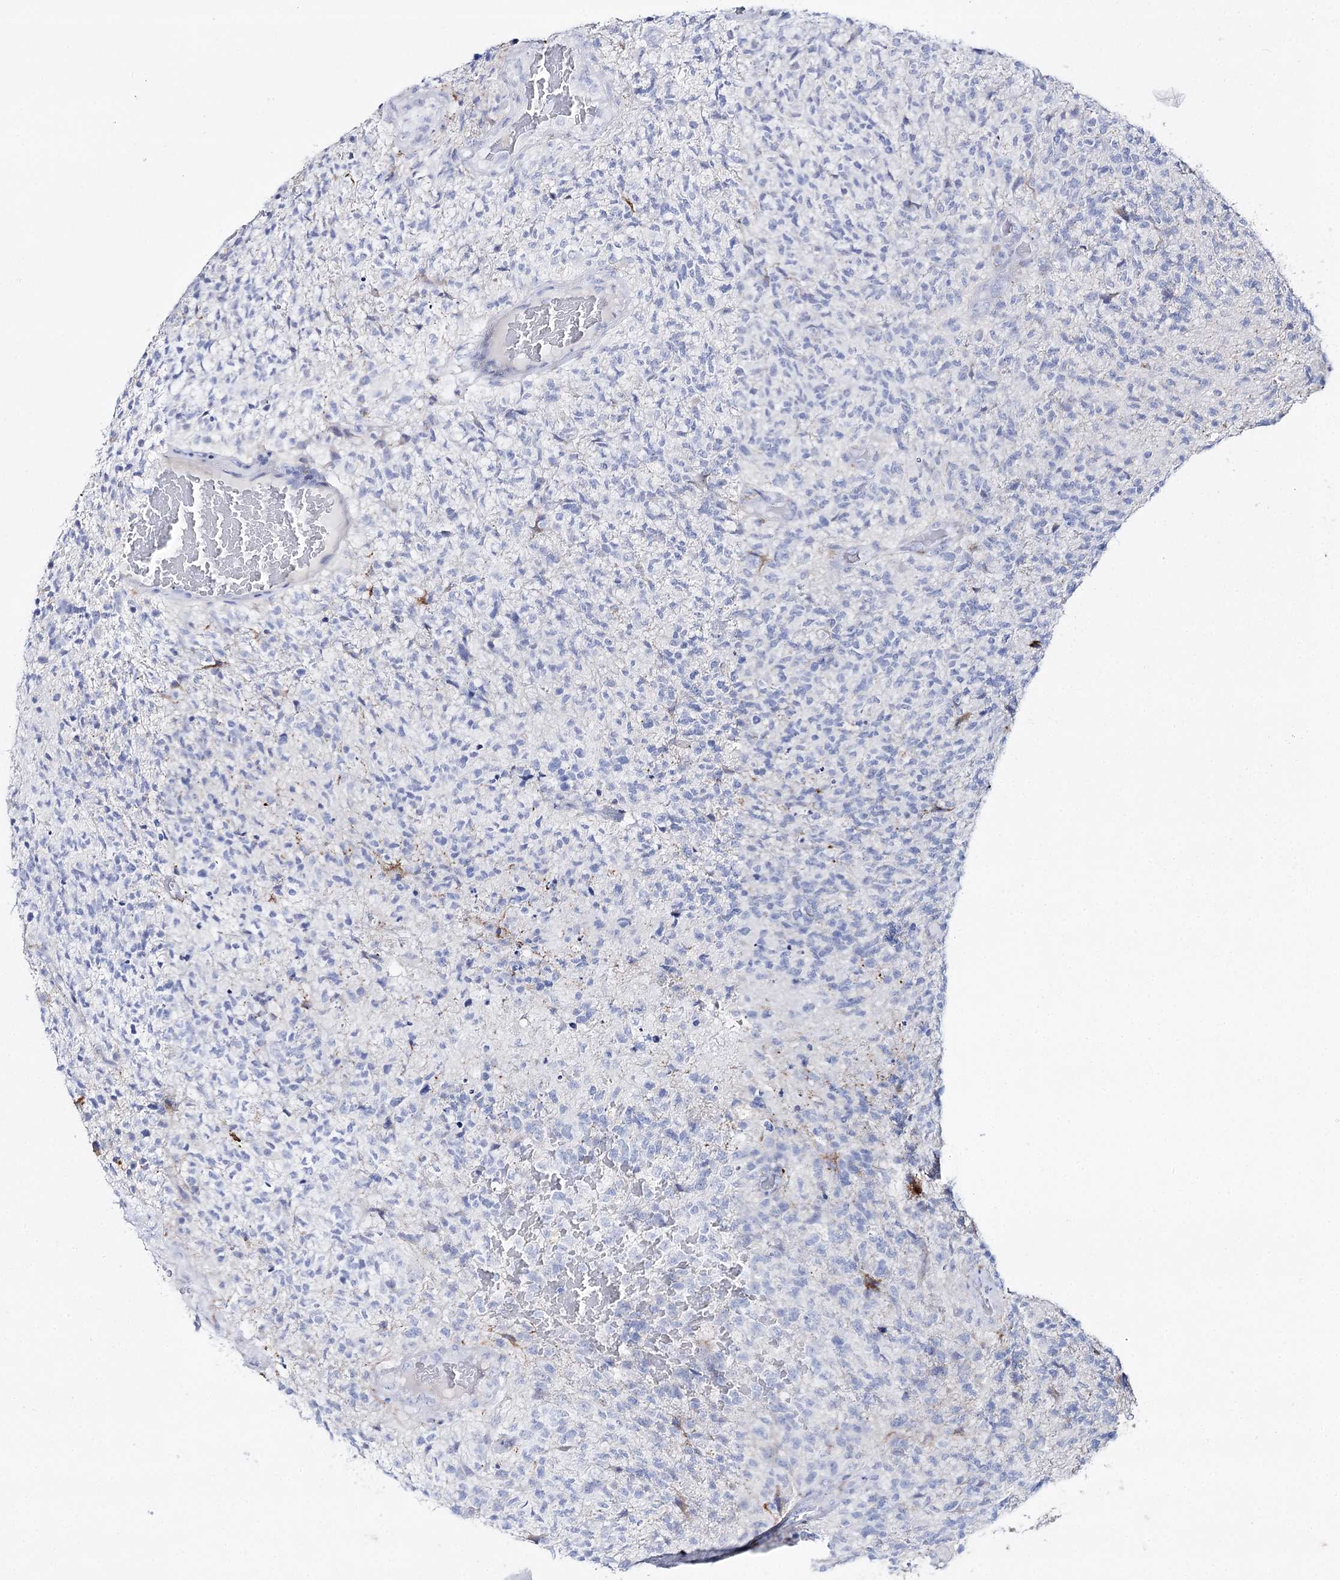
{"staining": {"intensity": "negative", "quantity": "none", "location": "none"}, "tissue": "glioma", "cell_type": "Tumor cells", "image_type": "cancer", "snomed": [{"axis": "morphology", "description": "Glioma, malignant, High grade"}, {"axis": "topography", "description": "Brain"}], "caption": "An immunohistochemistry image of malignant glioma (high-grade) is shown. There is no staining in tumor cells of malignant glioma (high-grade). (Immunohistochemistry (ihc), brightfield microscopy, high magnification).", "gene": "SLC3A1", "patient": {"sex": "male", "age": 56}}